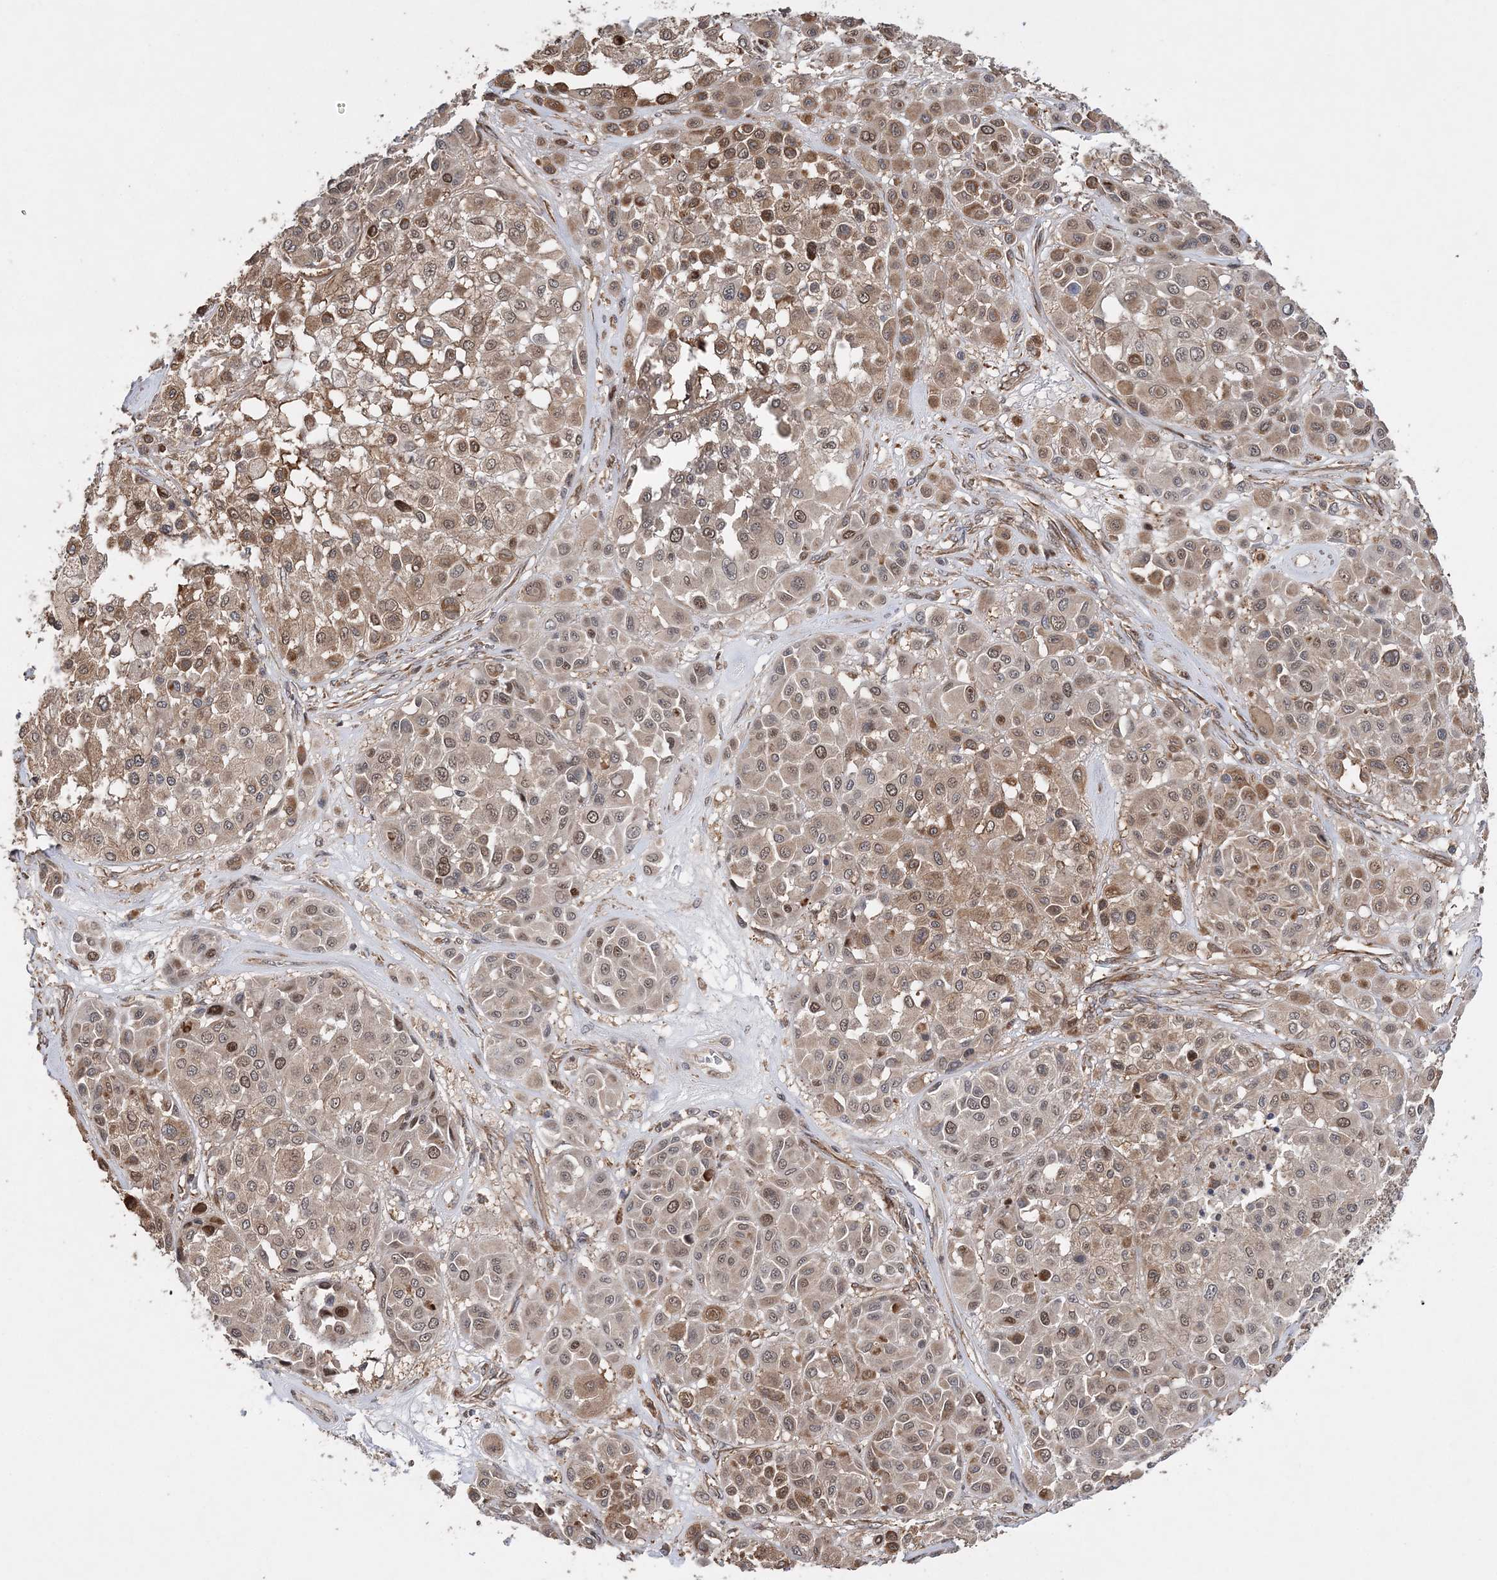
{"staining": {"intensity": "moderate", "quantity": "25%-75%", "location": "cytoplasmic/membranous,nuclear"}, "tissue": "melanoma", "cell_type": "Tumor cells", "image_type": "cancer", "snomed": [{"axis": "morphology", "description": "Malignant melanoma, Metastatic site"}, {"axis": "topography", "description": "Soft tissue"}], "caption": "This image reveals immunohistochemistry staining of human malignant melanoma (metastatic site), with medium moderate cytoplasmic/membranous and nuclear staining in approximately 25%-75% of tumor cells.", "gene": "KIF4A", "patient": {"sex": "male", "age": 41}}